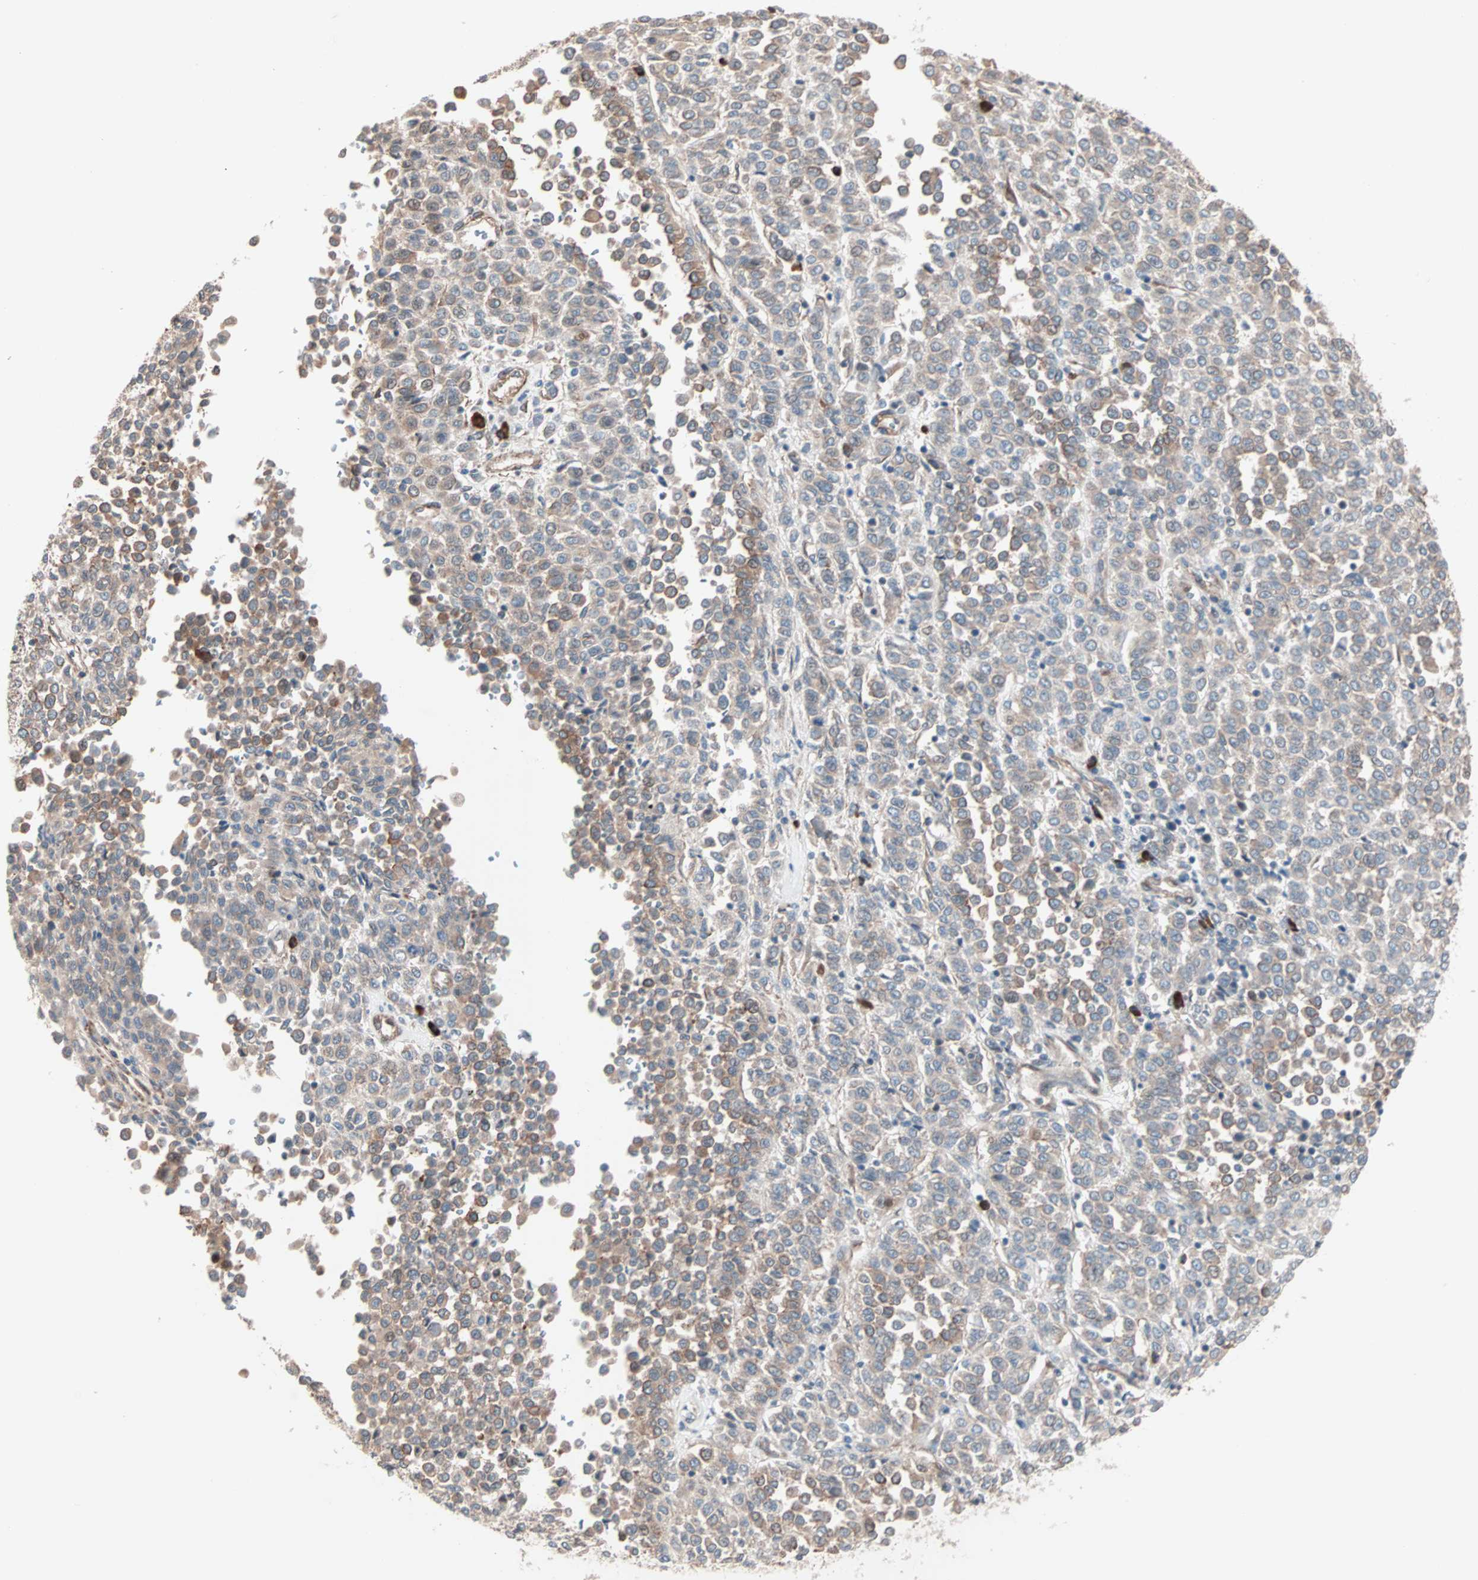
{"staining": {"intensity": "weak", "quantity": ">75%", "location": "cytoplasmic/membranous"}, "tissue": "melanoma", "cell_type": "Tumor cells", "image_type": "cancer", "snomed": [{"axis": "morphology", "description": "Malignant melanoma, Metastatic site"}, {"axis": "topography", "description": "Pancreas"}], "caption": "The histopathology image reveals a brown stain indicating the presence of a protein in the cytoplasmic/membranous of tumor cells in malignant melanoma (metastatic site). (brown staining indicates protein expression, while blue staining denotes nuclei).", "gene": "ALG5", "patient": {"sex": "female", "age": 30}}